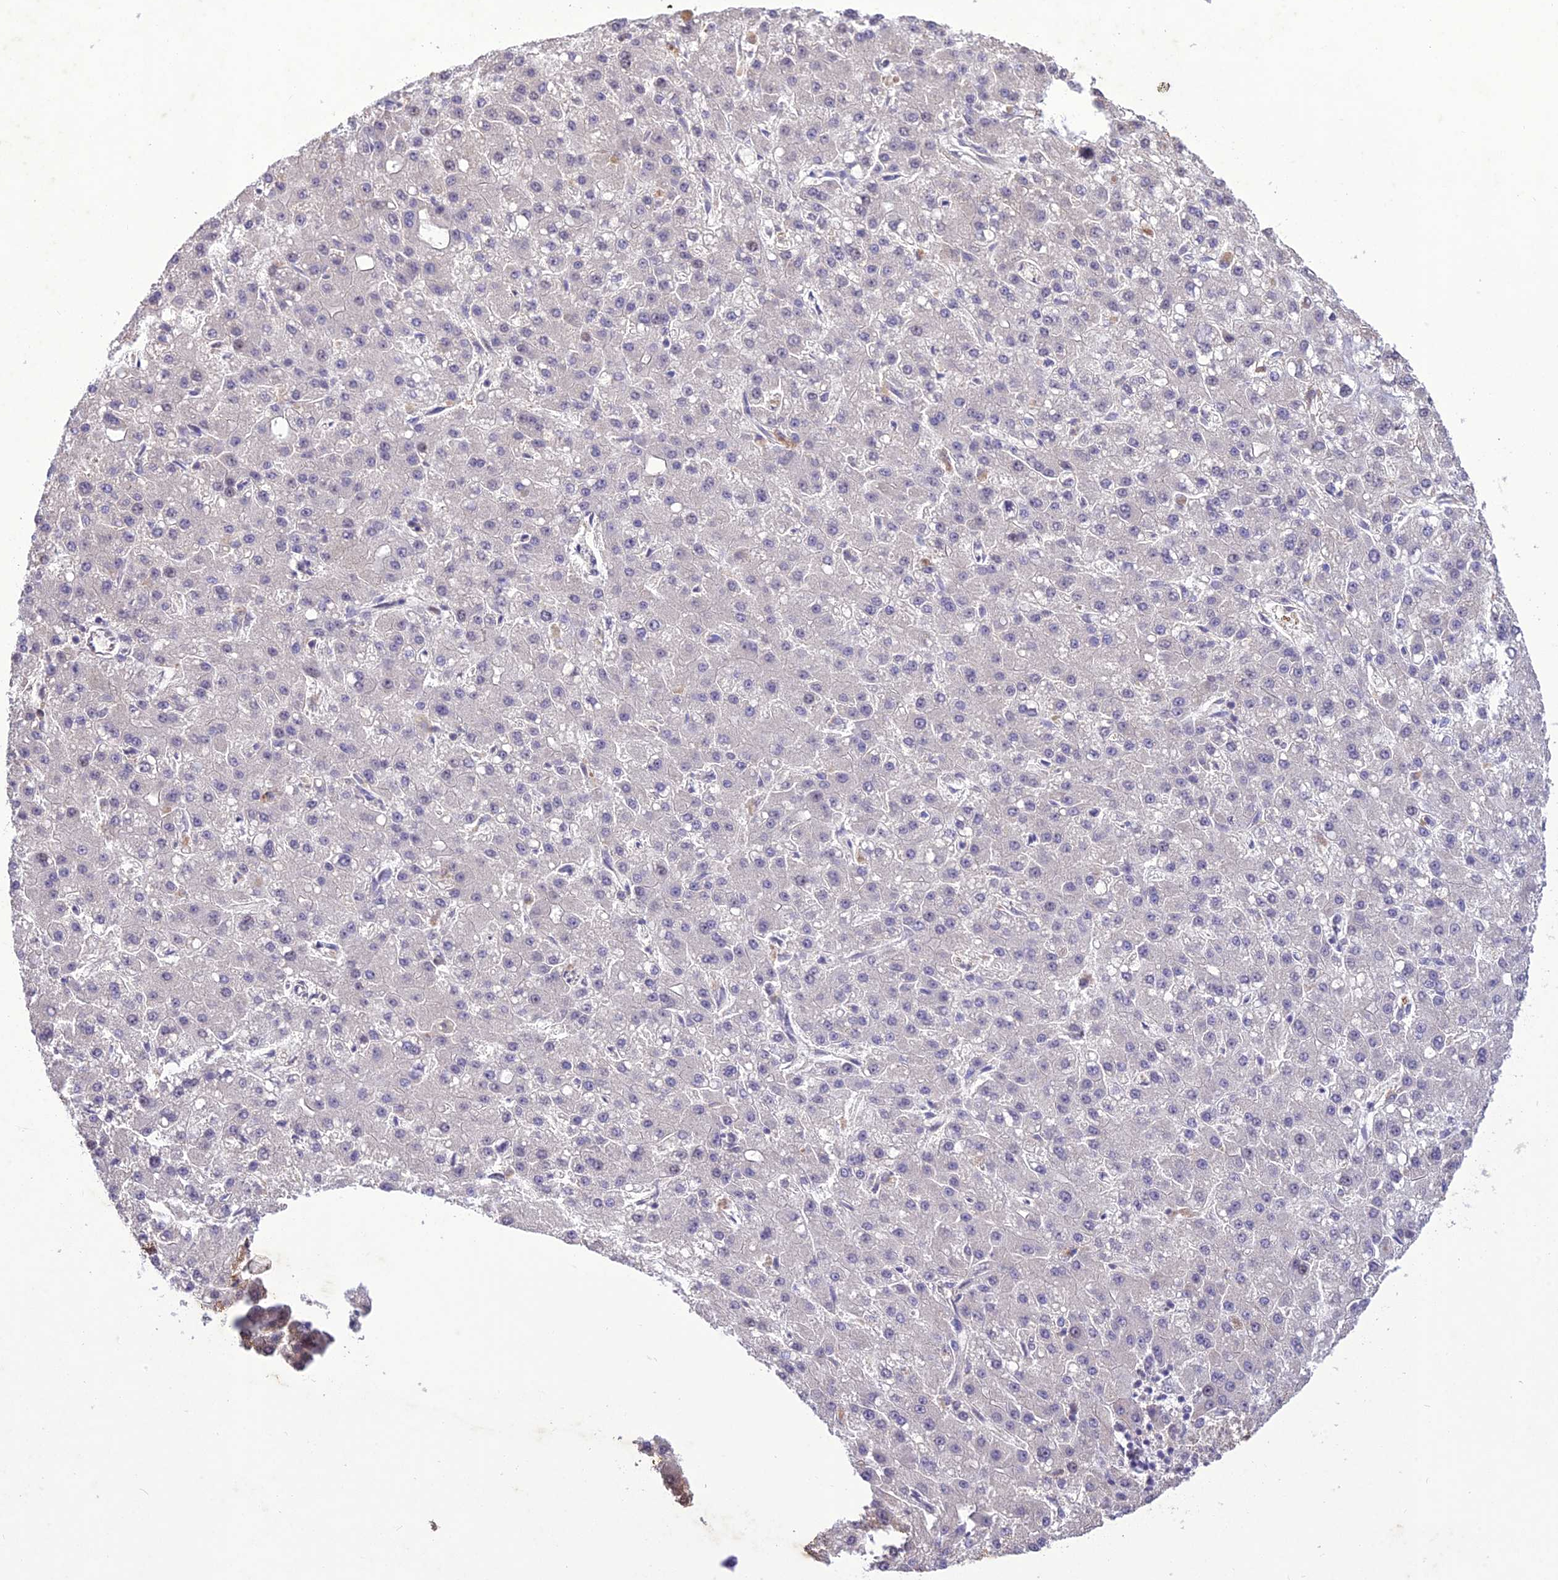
{"staining": {"intensity": "negative", "quantity": "none", "location": "none"}, "tissue": "liver cancer", "cell_type": "Tumor cells", "image_type": "cancer", "snomed": [{"axis": "morphology", "description": "Carcinoma, Hepatocellular, NOS"}, {"axis": "topography", "description": "Liver"}], "caption": "Immunohistochemical staining of liver cancer displays no significant staining in tumor cells.", "gene": "ANKRD52", "patient": {"sex": "male", "age": 67}}